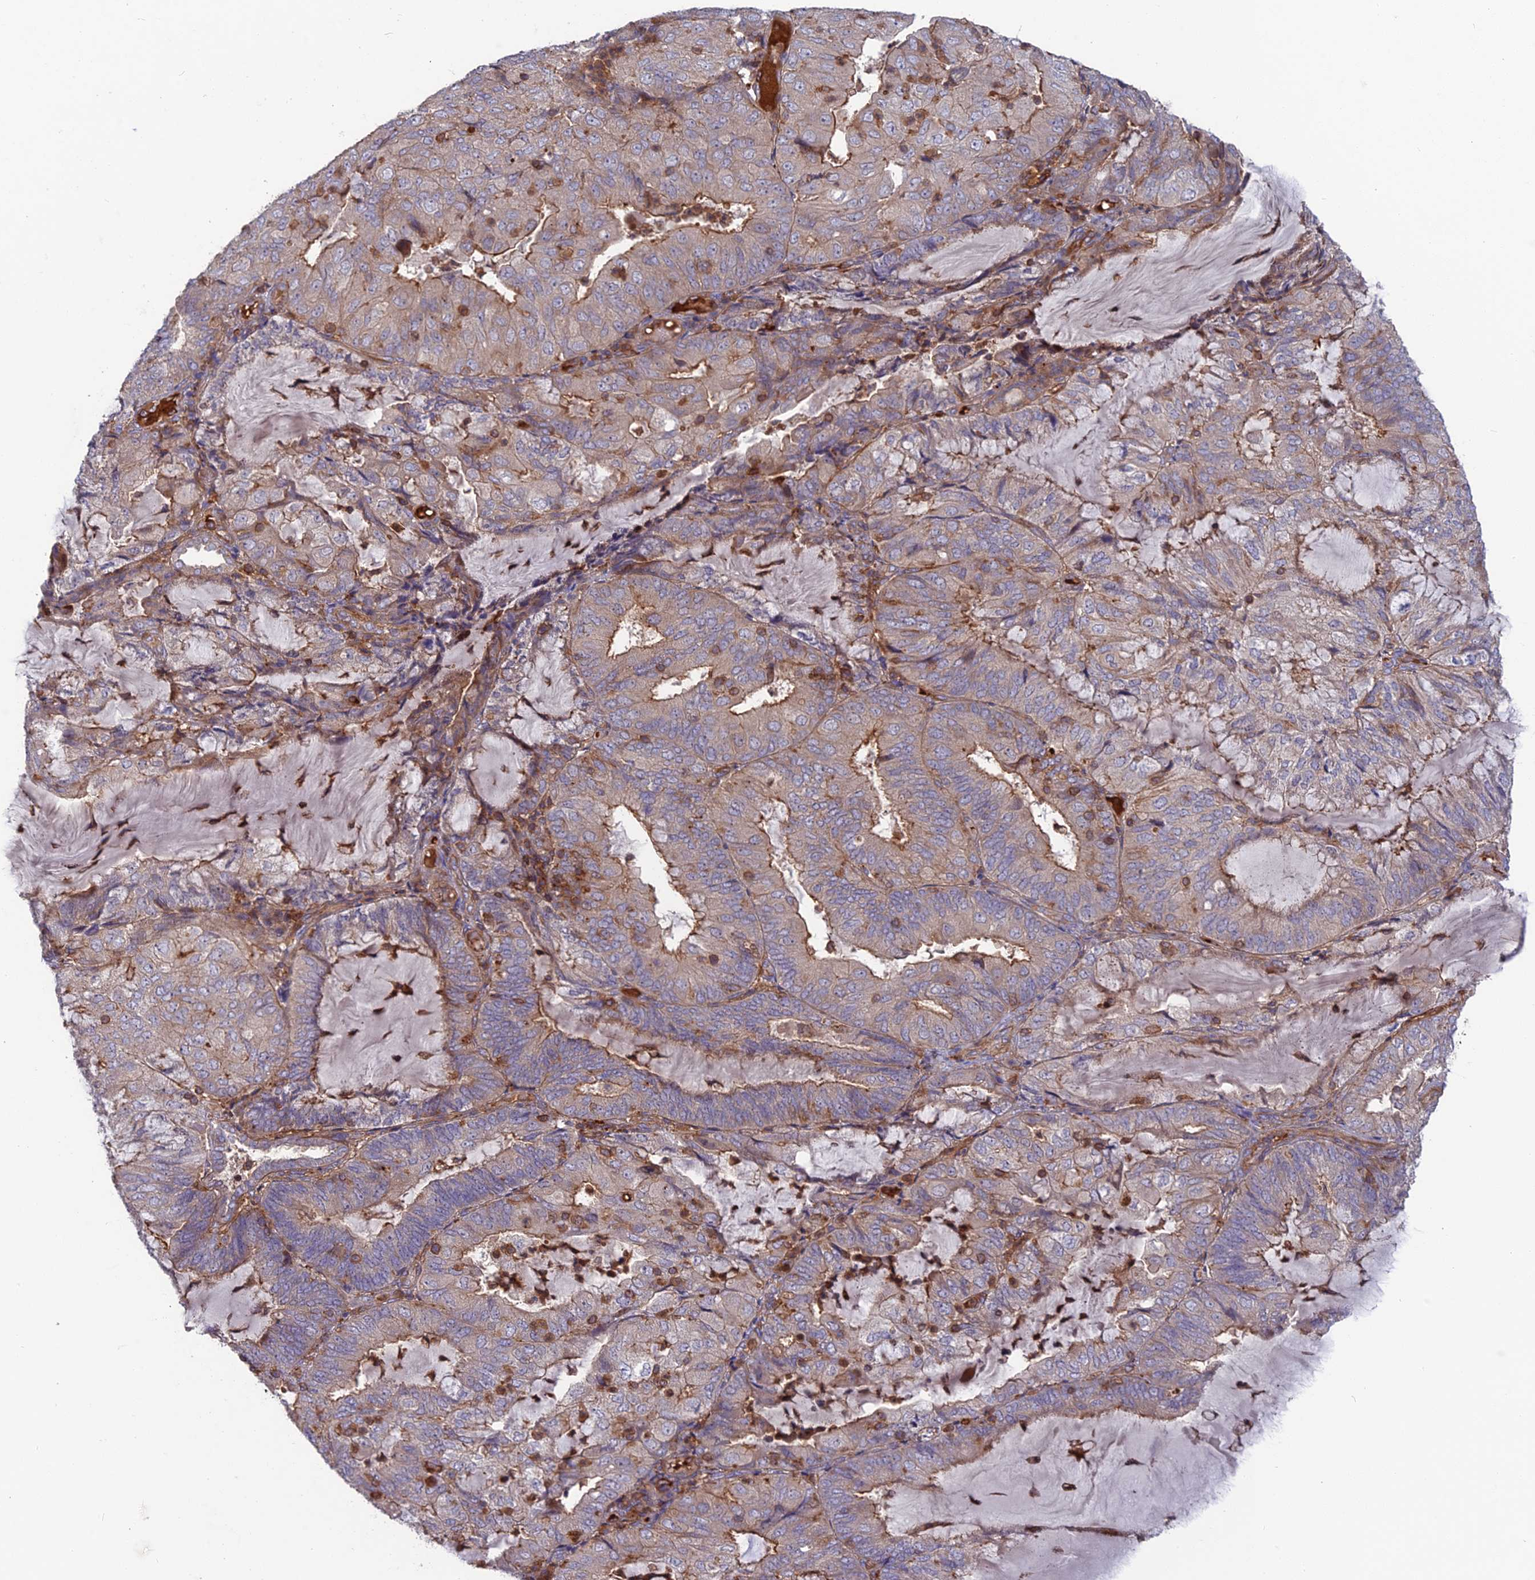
{"staining": {"intensity": "moderate", "quantity": "<25%", "location": "cytoplasmic/membranous"}, "tissue": "endometrial cancer", "cell_type": "Tumor cells", "image_type": "cancer", "snomed": [{"axis": "morphology", "description": "Adenocarcinoma, NOS"}, {"axis": "topography", "description": "Endometrium"}], "caption": "The immunohistochemical stain labels moderate cytoplasmic/membranous staining in tumor cells of adenocarcinoma (endometrial) tissue.", "gene": "CPNE7", "patient": {"sex": "female", "age": 81}}